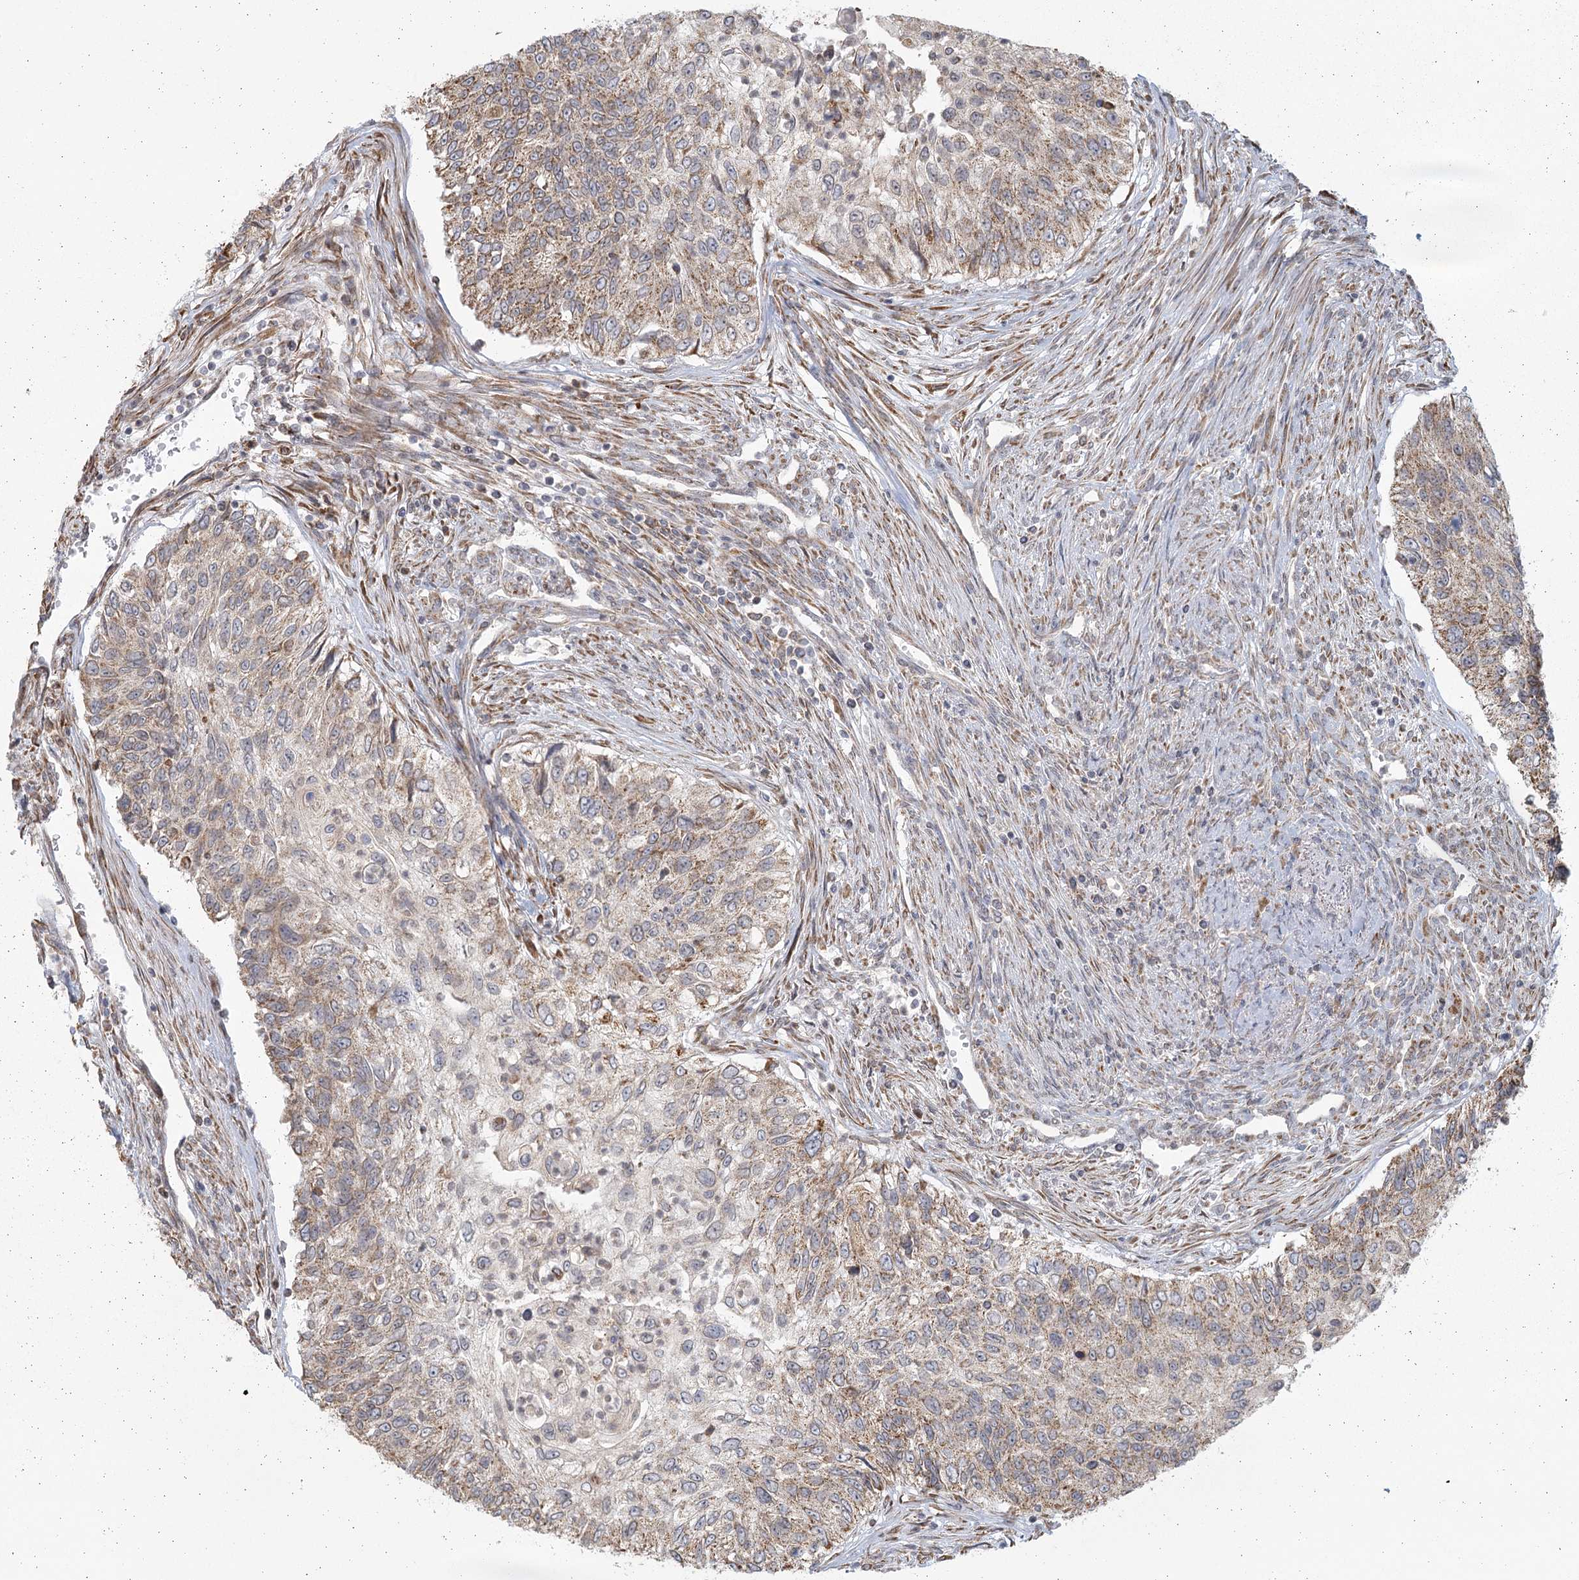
{"staining": {"intensity": "moderate", "quantity": ">75%", "location": "cytoplasmic/membranous"}, "tissue": "urothelial cancer", "cell_type": "Tumor cells", "image_type": "cancer", "snomed": [{"axis": "morphology", "description": "Urothelial carcinoma, High grade"}, {"axis": "topography", "description": "Urinary bladder"}], "caption": "Protein expression by IHC demonstrates moderate cytoplasmic/membranous positivity in approximately >75% of tumor cells in urothelial cancer.", "gene": "LACTB", "patient": {"sex": "female", "age": 60}}